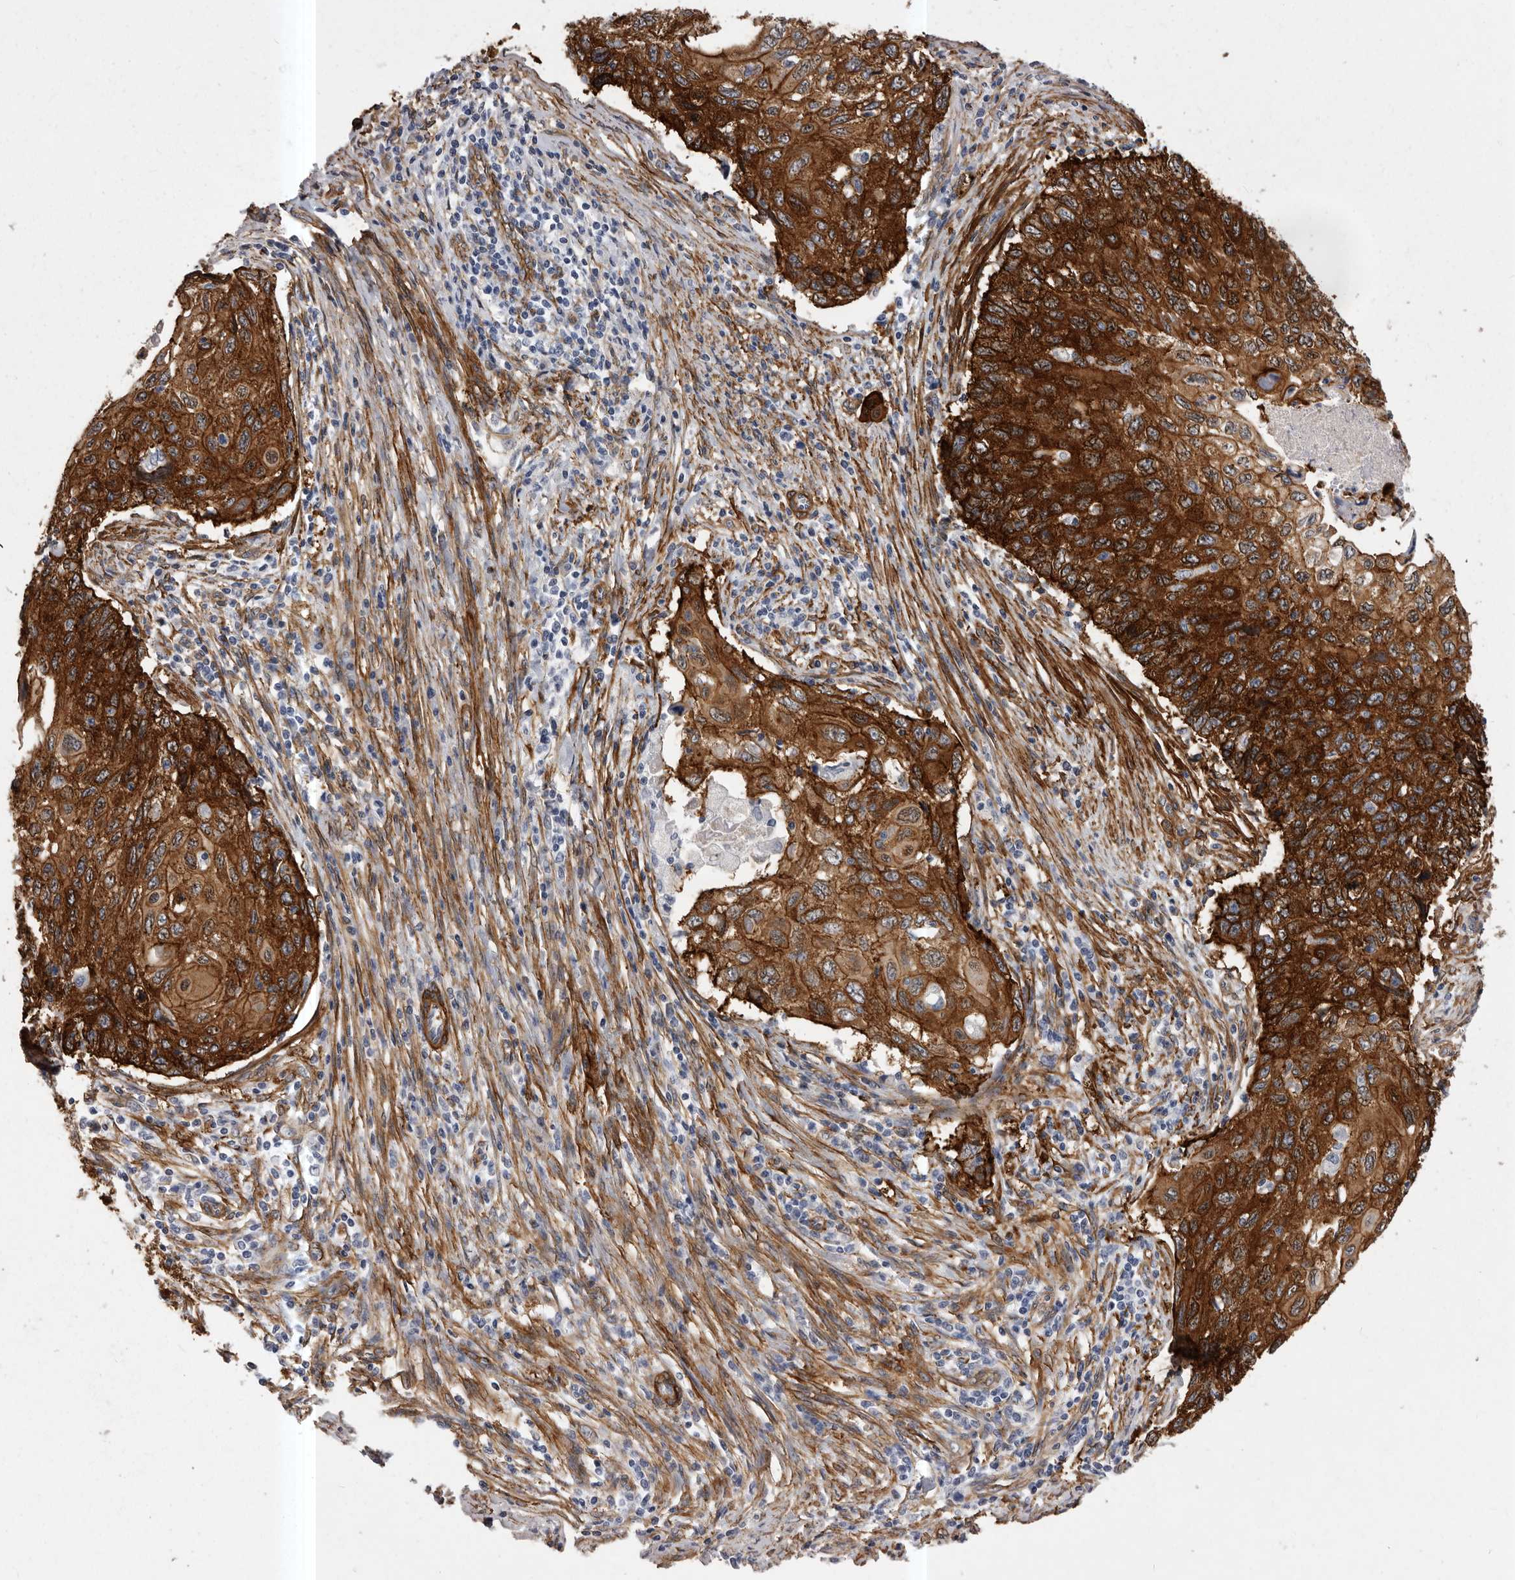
{"staining": {"intensity": "strong", "quantity": ">75%", "location": "cytoplasmic/membranous"}, "tissue": "cervical cancer", "cell_type": "Tumor cells", "image_type": "cancer", "snomed": [{"axis": "morphology", "description": "Squamous cell carcinoma, NOS"}, {"axis": "topography", "description": "Cervix"}], "caption": "DAB immunohistochemical staining of cervical cancer reveals strong cytoplasmic/membranous protein staining in about >75% of tumor cells.", "gene": "ENAH", "patient": {"sex": "female", "age": 70}}